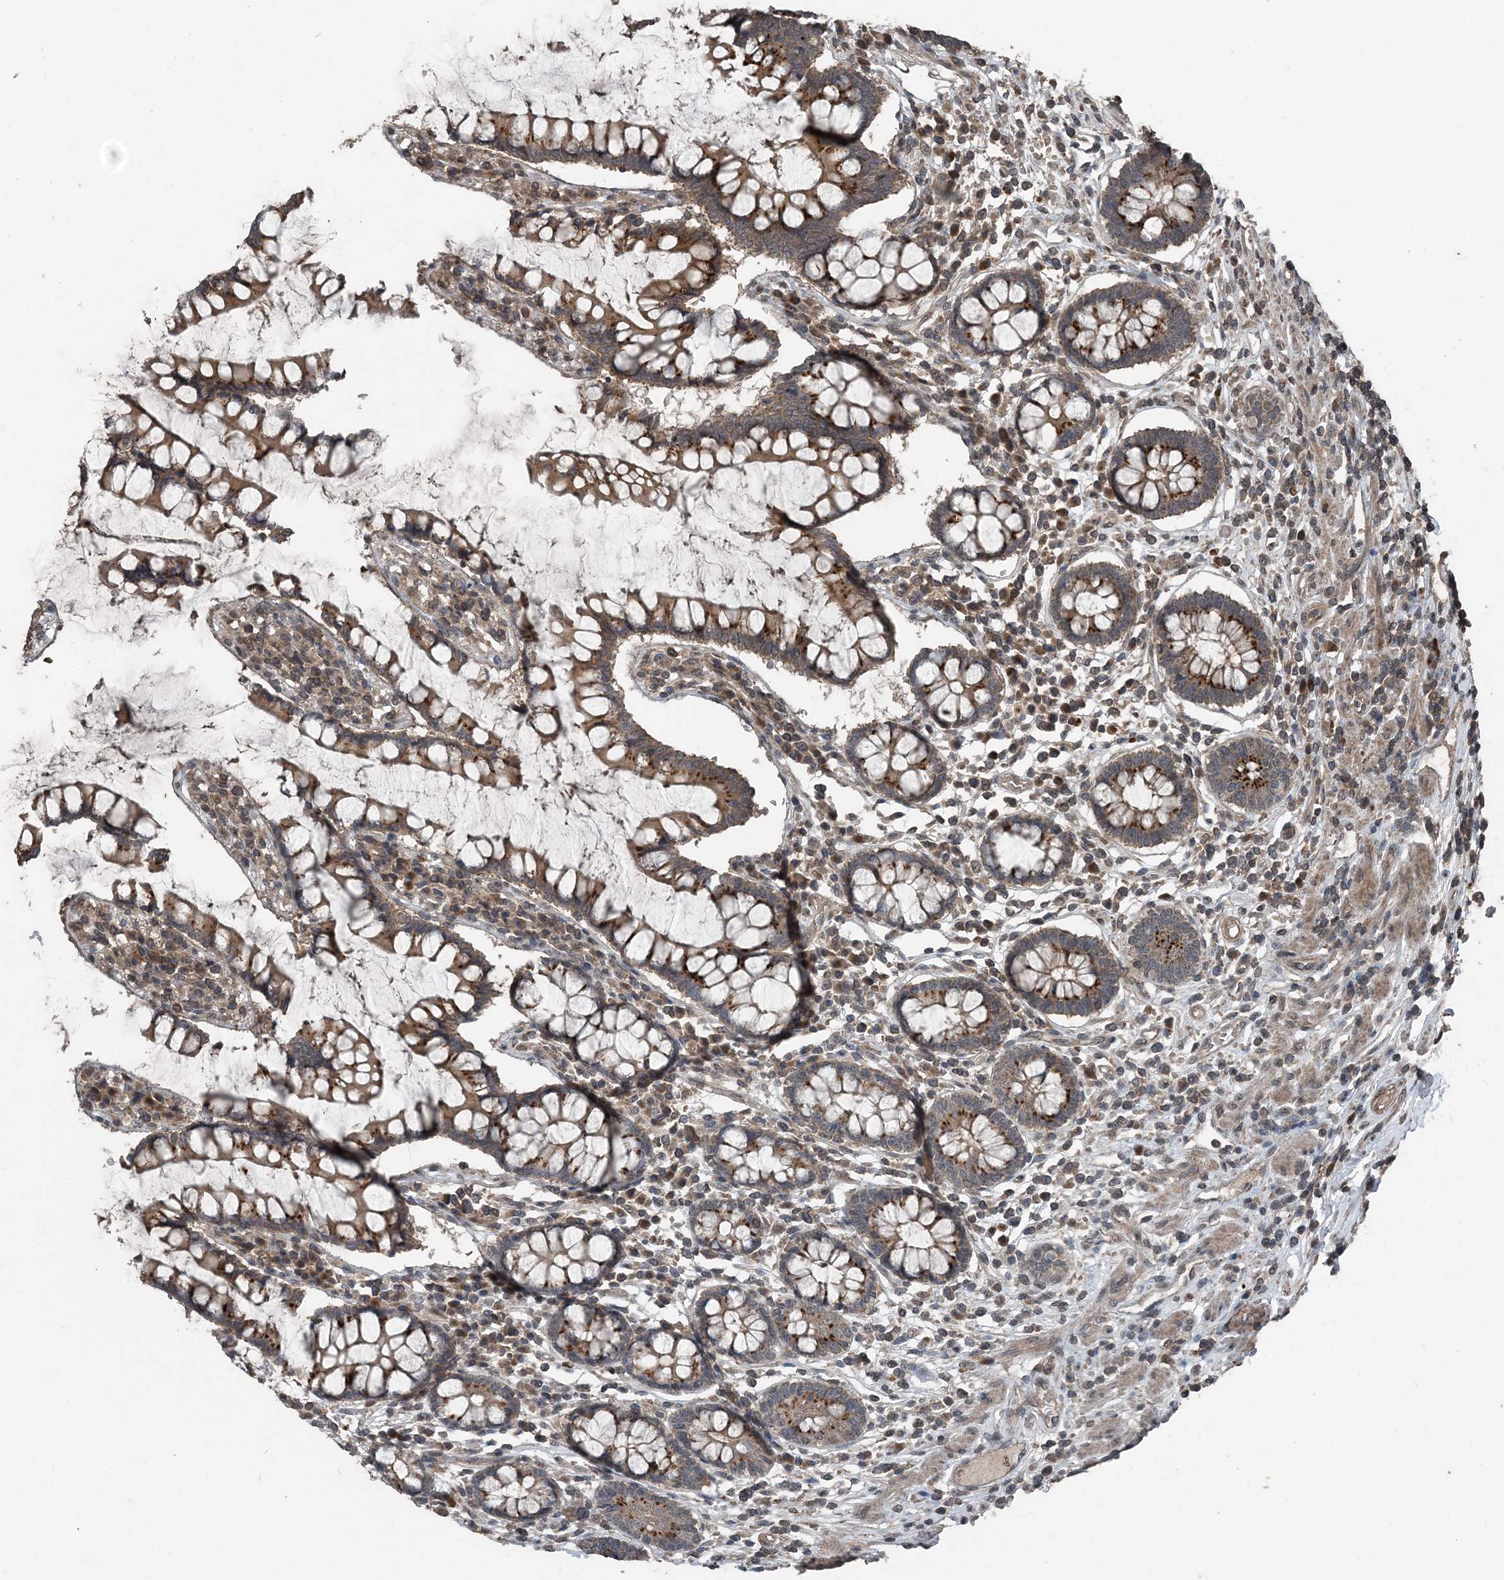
{"staining": {"intensity": "strong", "quantity": ">75%", "location": "cytoplasmic/membranous"}, "tissue": "colon", "cell_type": "Endothelial cells", "image_type": "normal", "snomed": [{"axis": "morphology", "description": "Normal tissue, NOS"}, {"axis": "topography", "description": "Colon"}], "caption": "This is an image of immunohistochemistry staining of unremarkable colon, which shows strong staining in the cytoplasmic/membranous of endothelial cells.", "gene": "CFL1", "patient": {"sex": "female", "age": 79}}